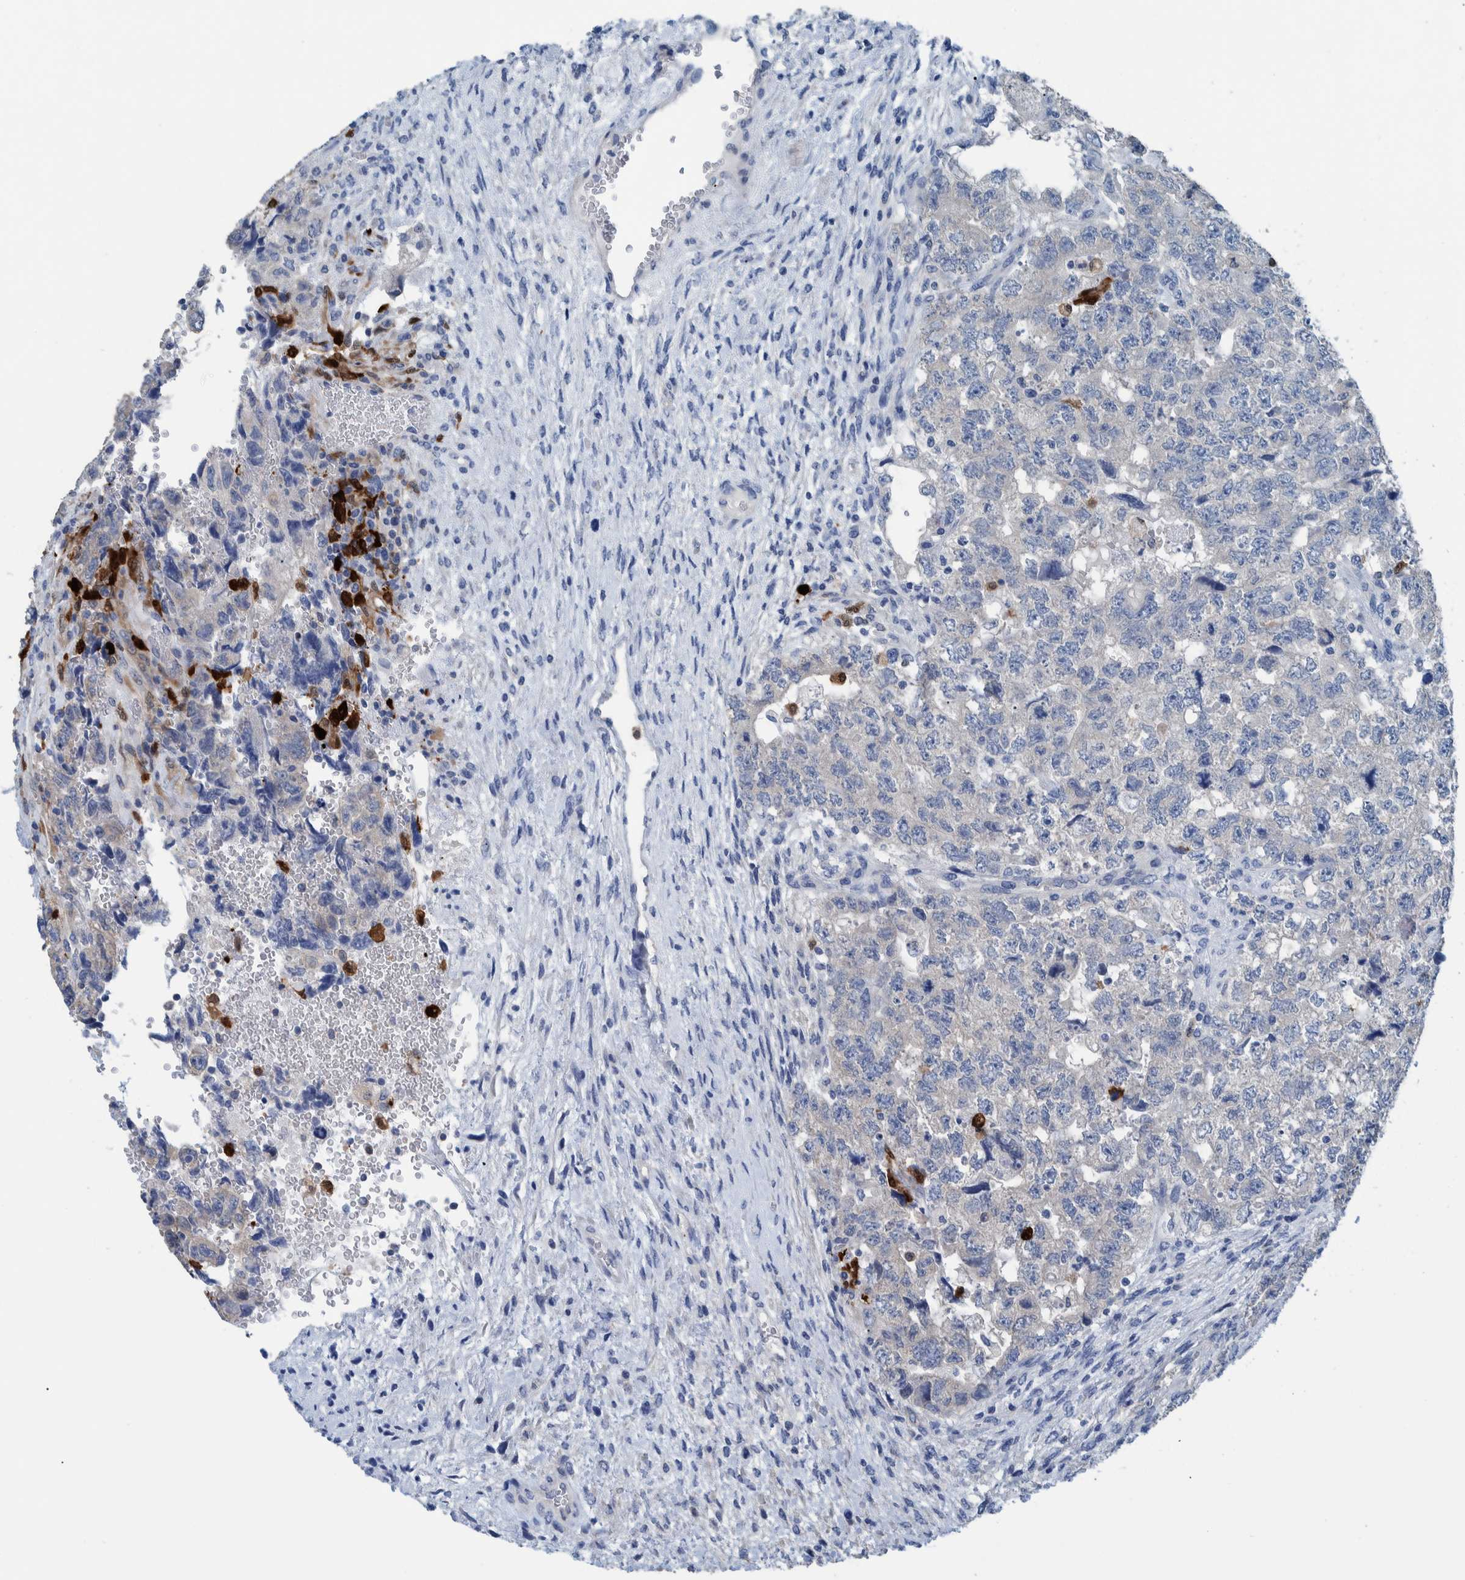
{"staining": {"intensity": "negative", "quantity": "none", "location": "none"}, "tissue": "testis cancer", "cell_type": "Tumor cells", "image_type": "cancer", "snomed": [{"axis": "morphology", "description": "Carcinoma, Embryonal, NOS"}, {"axis": "topography", "description": "Testis"}], "caption": "Immunohistochemistry (IHC) histopathology image of testis embryonal carcinoma stained for a protein (brown), which displays no expression in tumor cells.", "gene": "IDO1", "patient": {"sex": "male", "age": 36}}